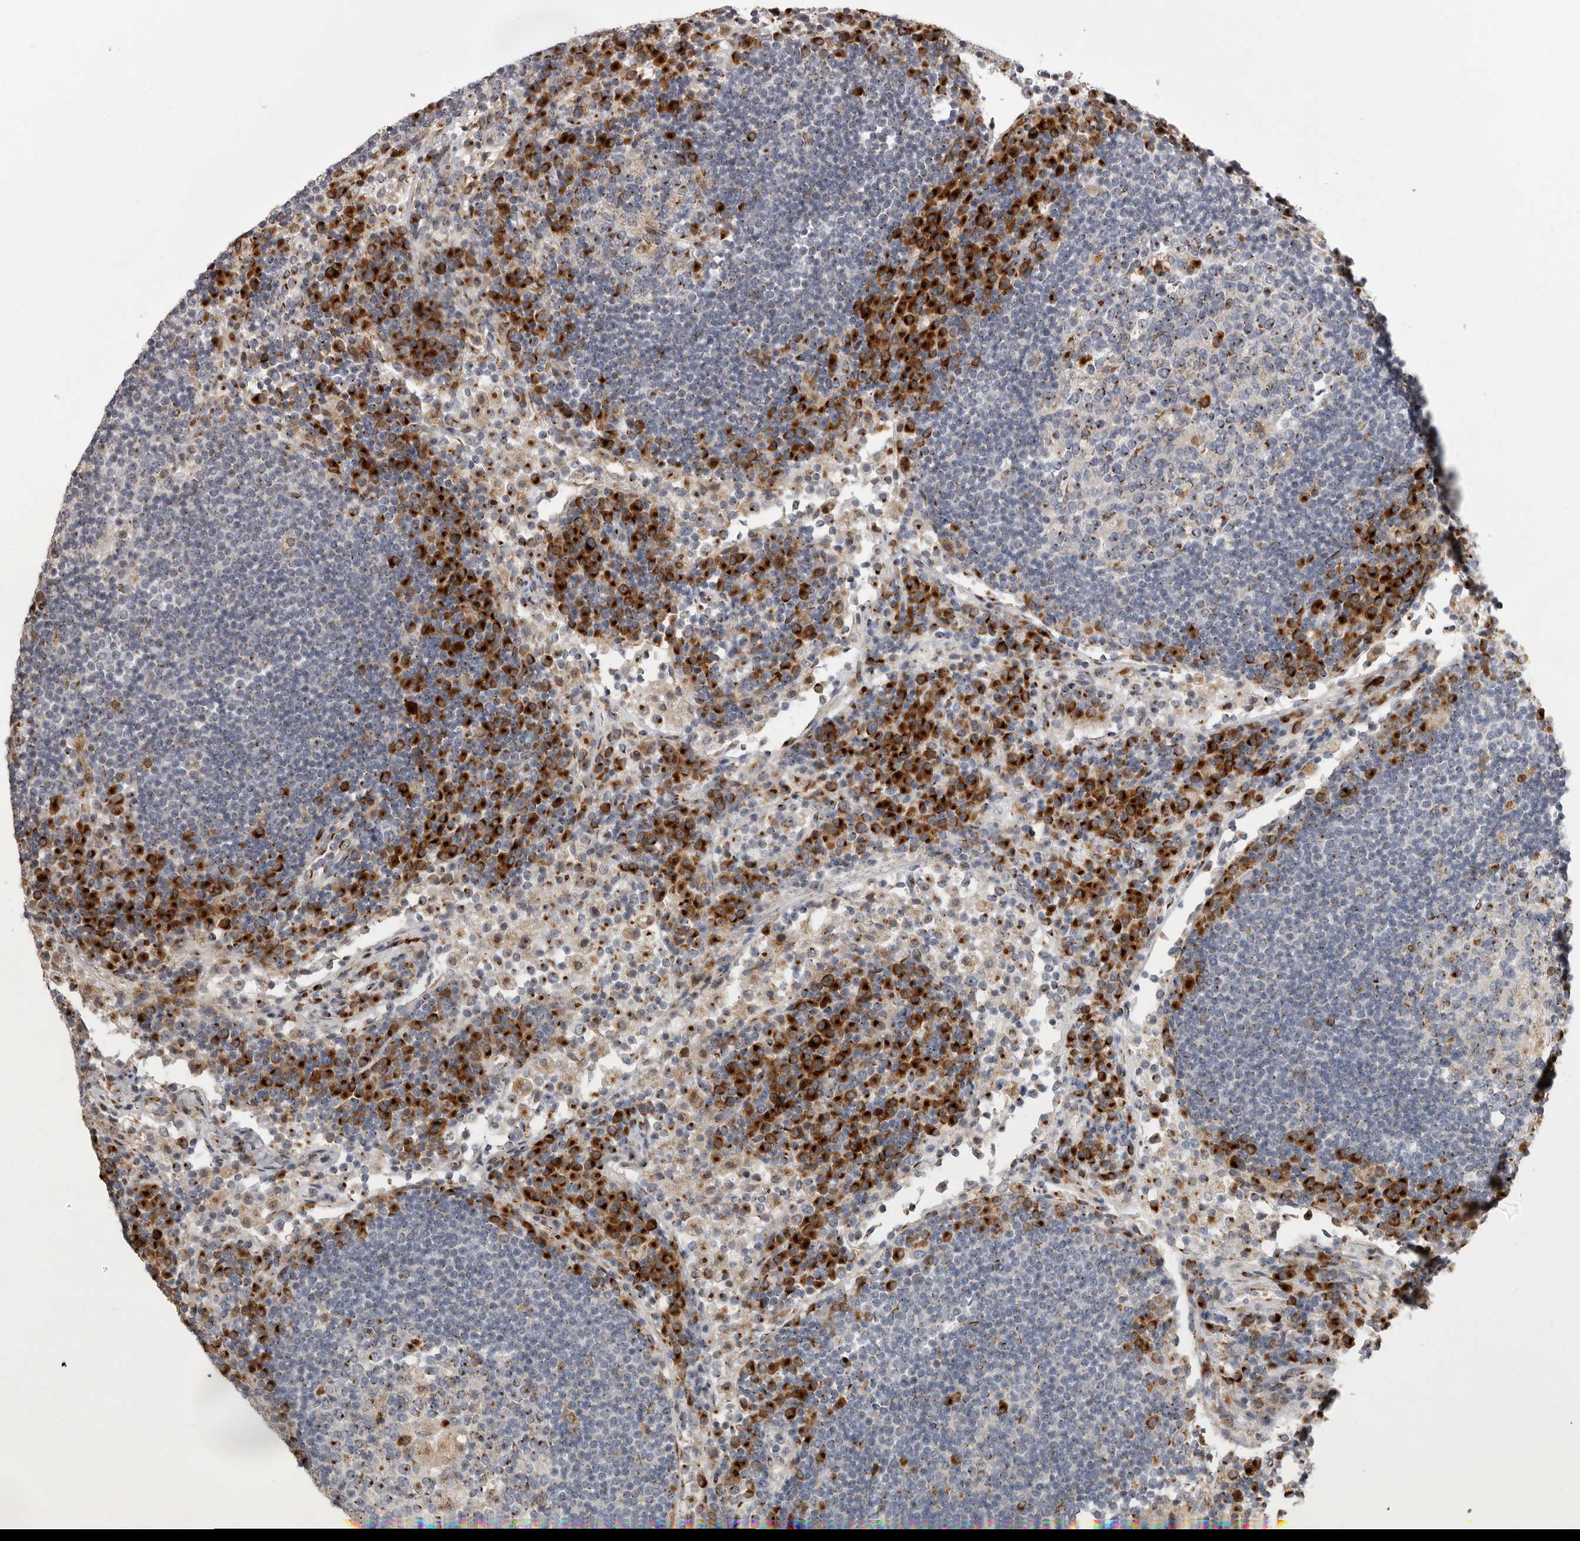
{"staining": {"intensity": "moderate", "quantity": "<25%", "location": "cytoplasmic/membranous"}, "tissue": "lymph node", "cell_type": "Germinal center cells", "image_type": "normal", "snomed": [{"axis": "morphology", "description": "Normal tissue, NOS"}, {"axis": "topography", "description": "Lymph node"}], "caption": "Lymph node stained with IHC demonstrates moderate cytoplasmic/membranous expression in approximately <25% of germinal center cells.", "gene": "WDR47", "patient": {"sex": "female", "age": 53}}